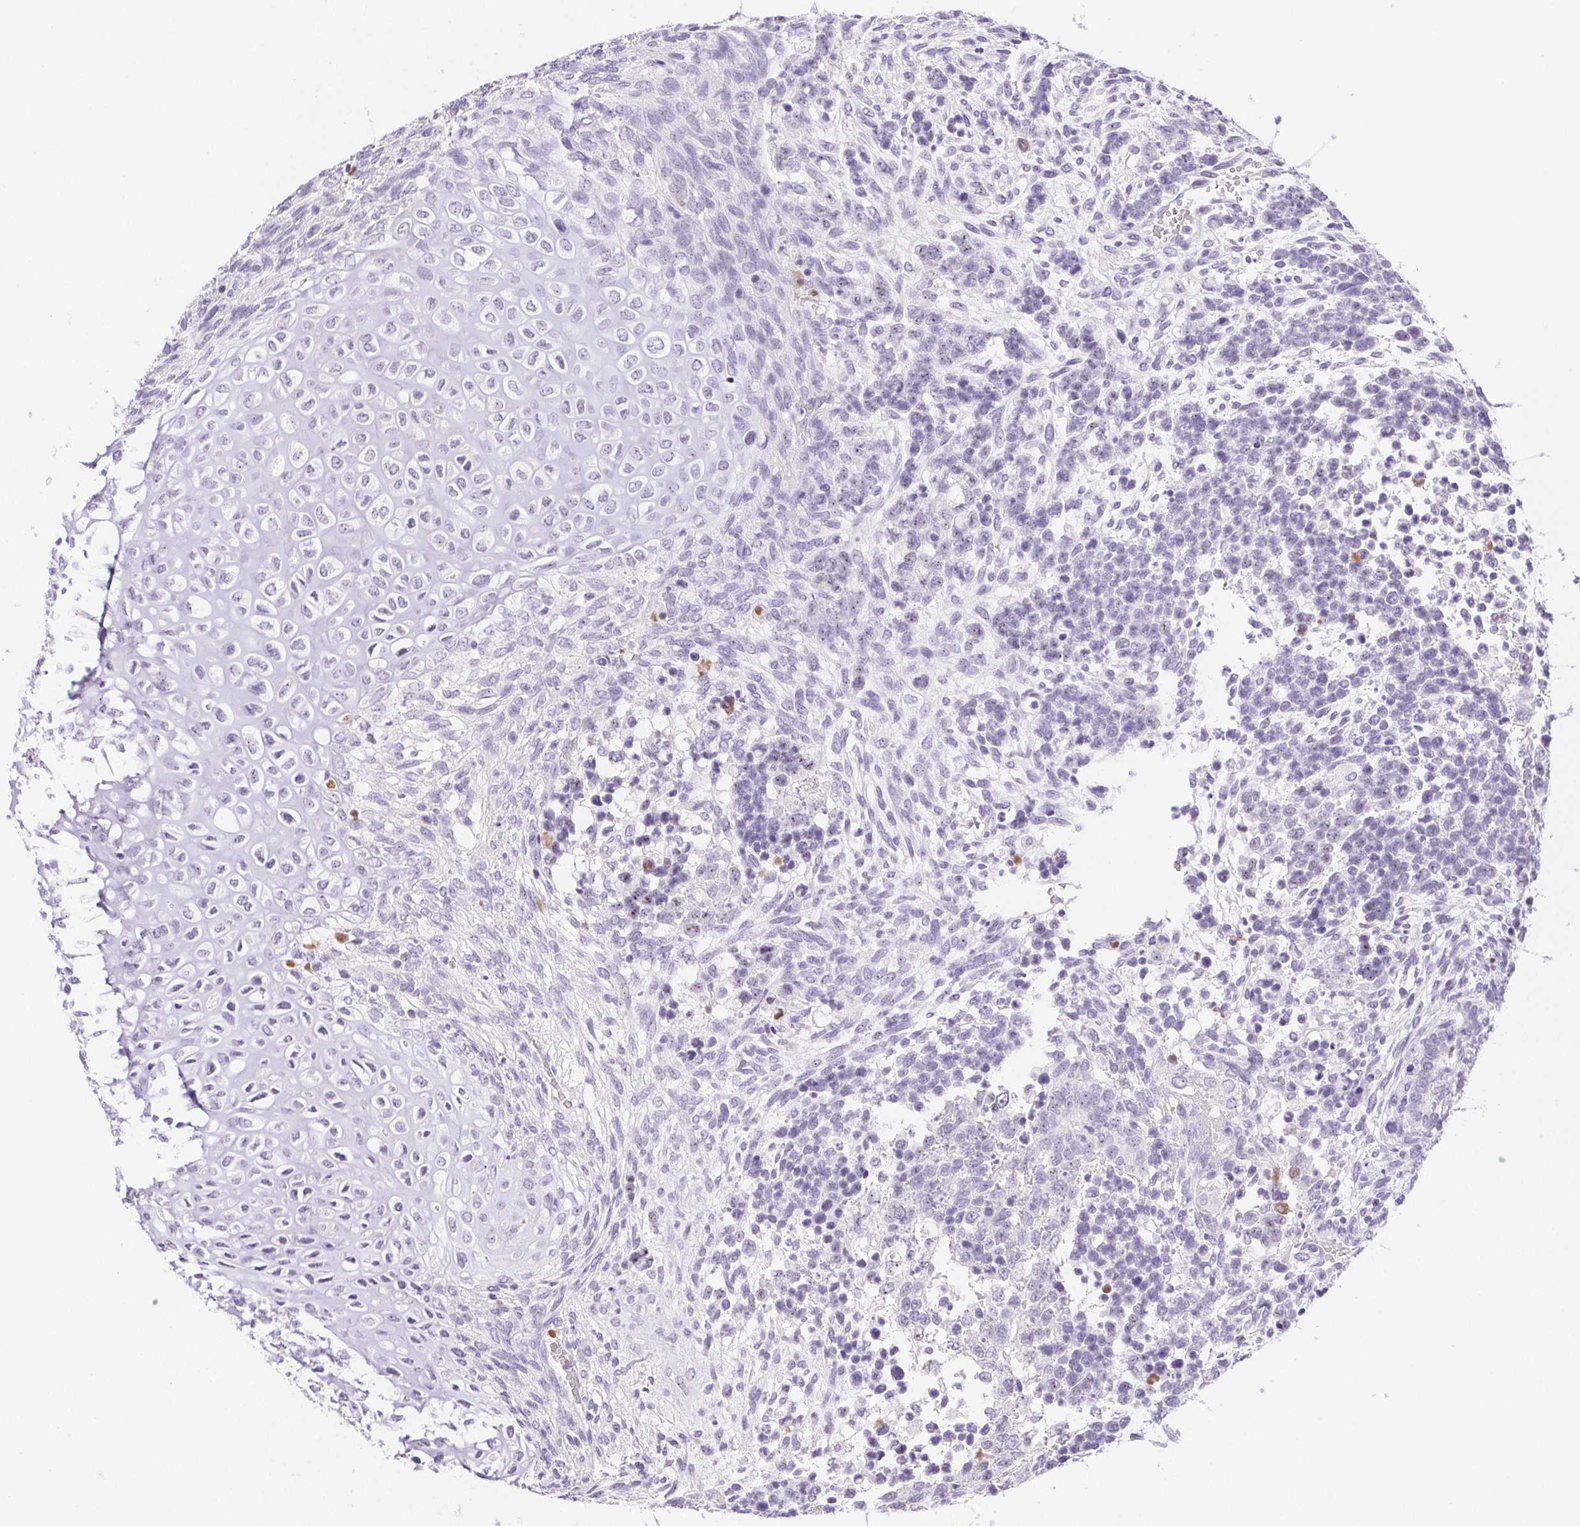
{"staining": {"intensity": "moderate", "quantity": "<25%", "location": "nuclear"}, "tissue": "testis cancer", "cell_type": "Tumor cells", "image_type": "cancer", "snomed": [{"axis": "morphology", "description": "Carcinoma, Embryonal, NOS"}, {"axis": "topography", "description": "Testis"}], "caption": "An IHC image of neoplastic tissue is shown. Protein staining in brown shows moderate nuclear positivity in testis cancer within tumor cells.", "gene": "ST8SIA3", "patient": {"sex": "male", "age": 23}}